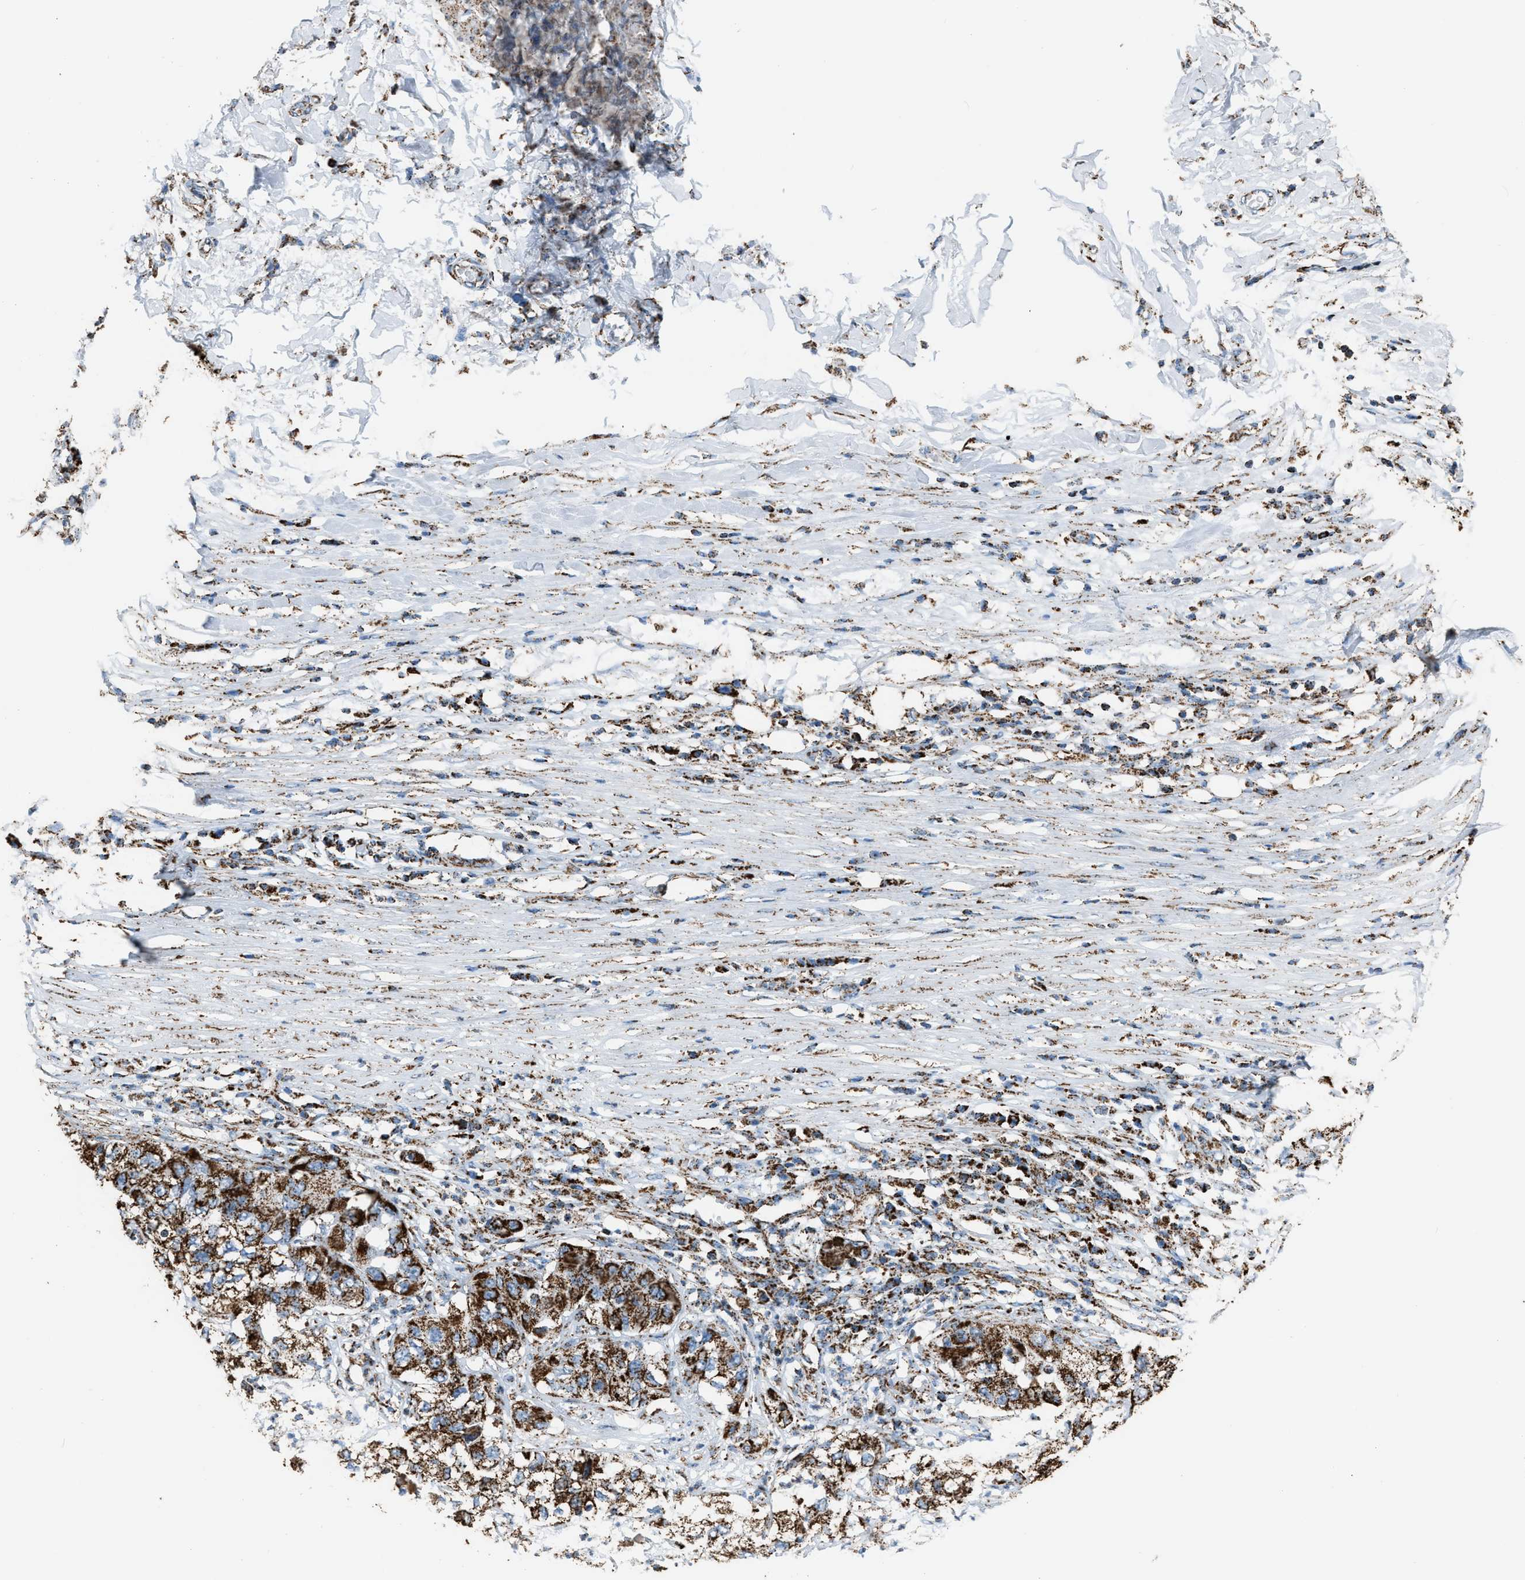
{"staining": {"intensity": "strong", "quantity": ">75%", "location": "cytoplasmic/membranous"}, "tissue": "pancreatic cancer", "cell_type": "Tumor cells", "image_type": "cancer", "snomed": [{"axis": "morphology", "description": "Adenocarcinoma, NOS"}, {"axis": "topography", "description": "Pancreas"}], "caption": "A high-resolution photomicrograph shows IHC staining of pancreatic cancer (adenocarcinoma), which exhibits strong cytoplasmic/membranous positivity in approximately >75% of tumor cells.", "gene": "MDH2", "patient": {"sex": "female", "age": 78}}